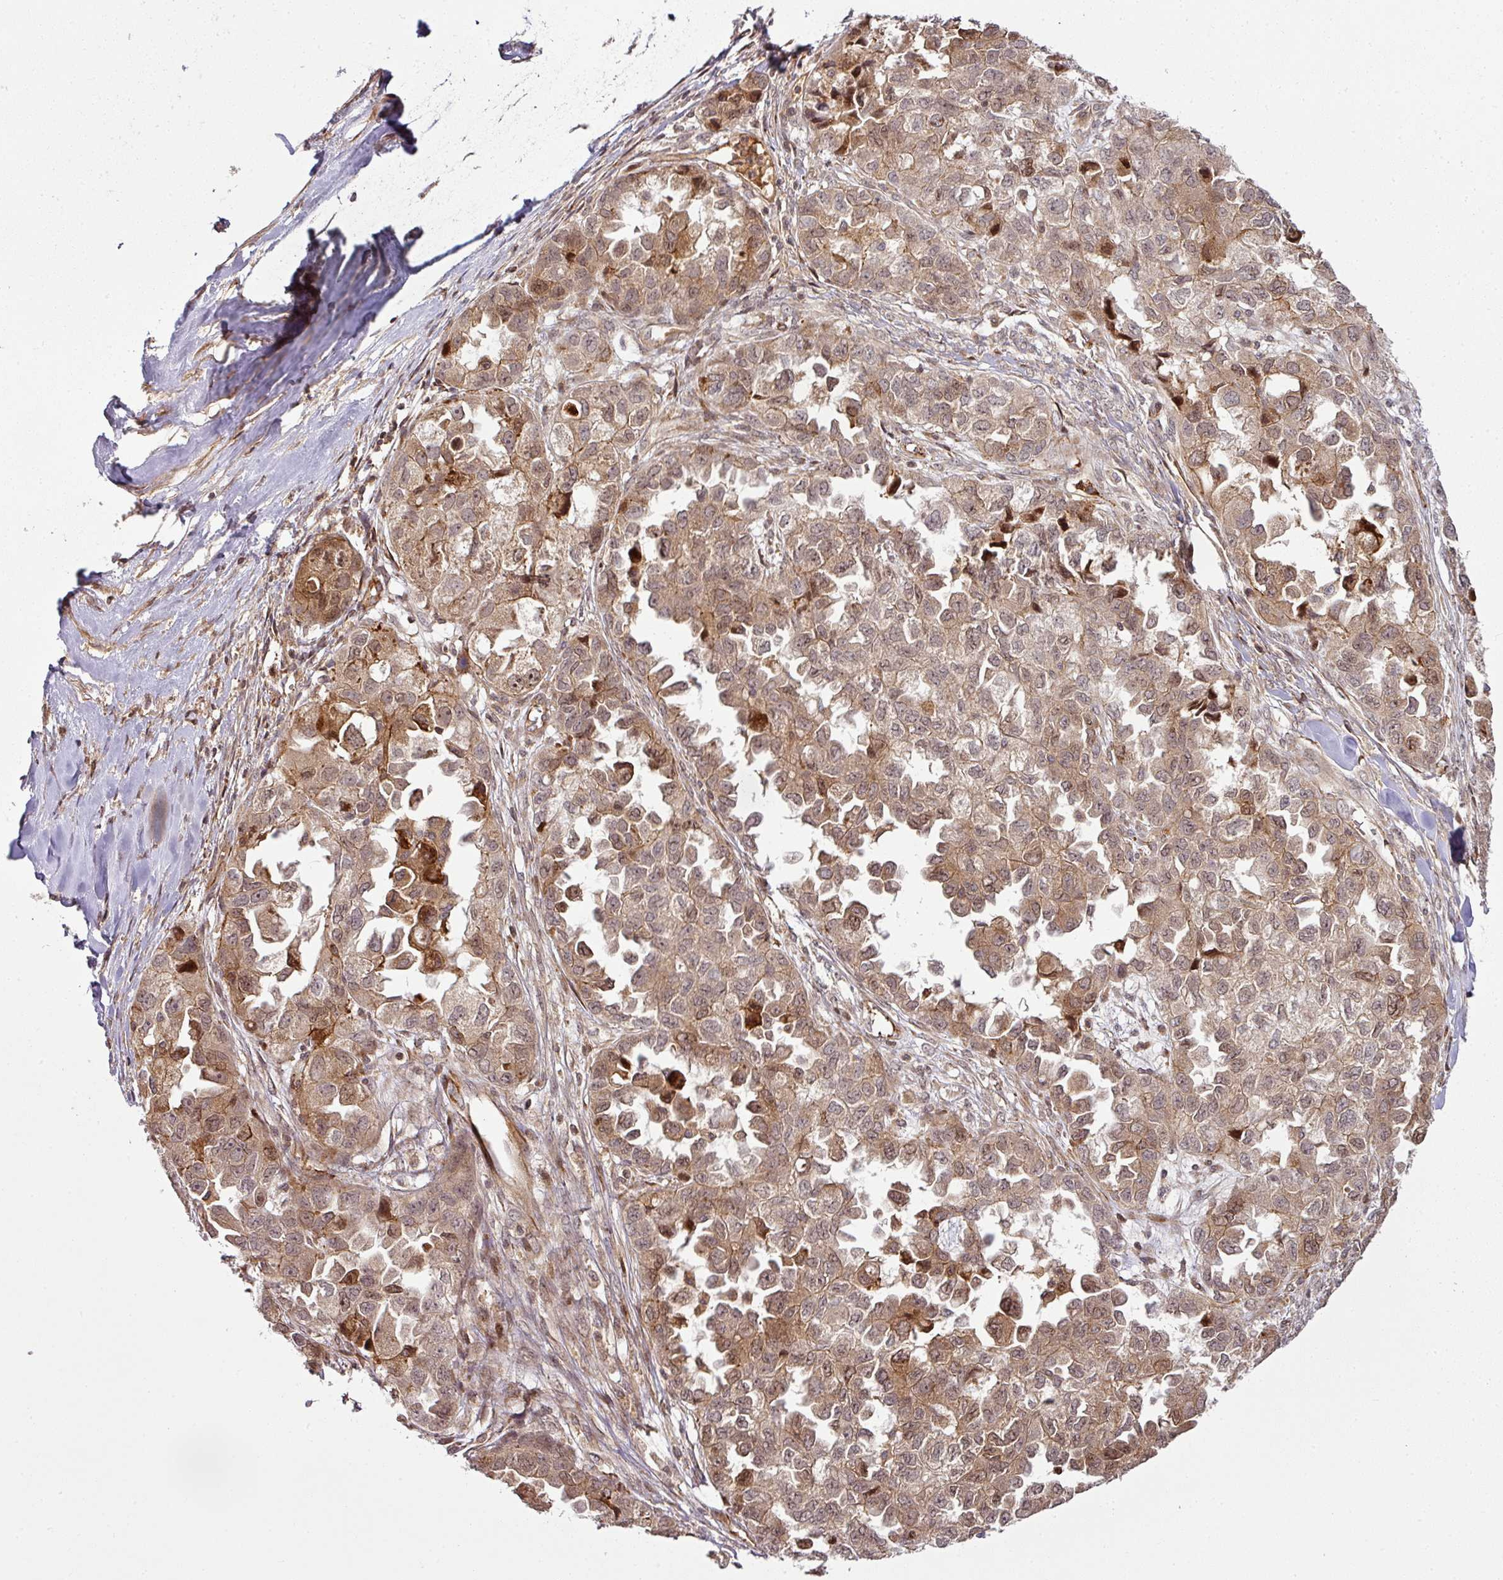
{"staining": {"intensity": "moderate", "quantity": ">75%", "location": "cytoplasmic/membranous,nuclear"}, "tissue": "ovarian cancer", "cell_type": "Tumor cells", "image_type": "cancer", "snomed": [{"axis": "morphology", "description": "Cystadenocarcinoma, serous, NOS"}, {"axis": "topography", "description": "Ovary"}], "caption": "Protein analysis of ovarian cancer (serous cystadenocarcinoma) tissue shows moderate cytoplasmic/membranous and nuclear expression in about >75% of tumor cells.", "gene": "ATAT1", "patient": {"sex": "female", "age": 84}}